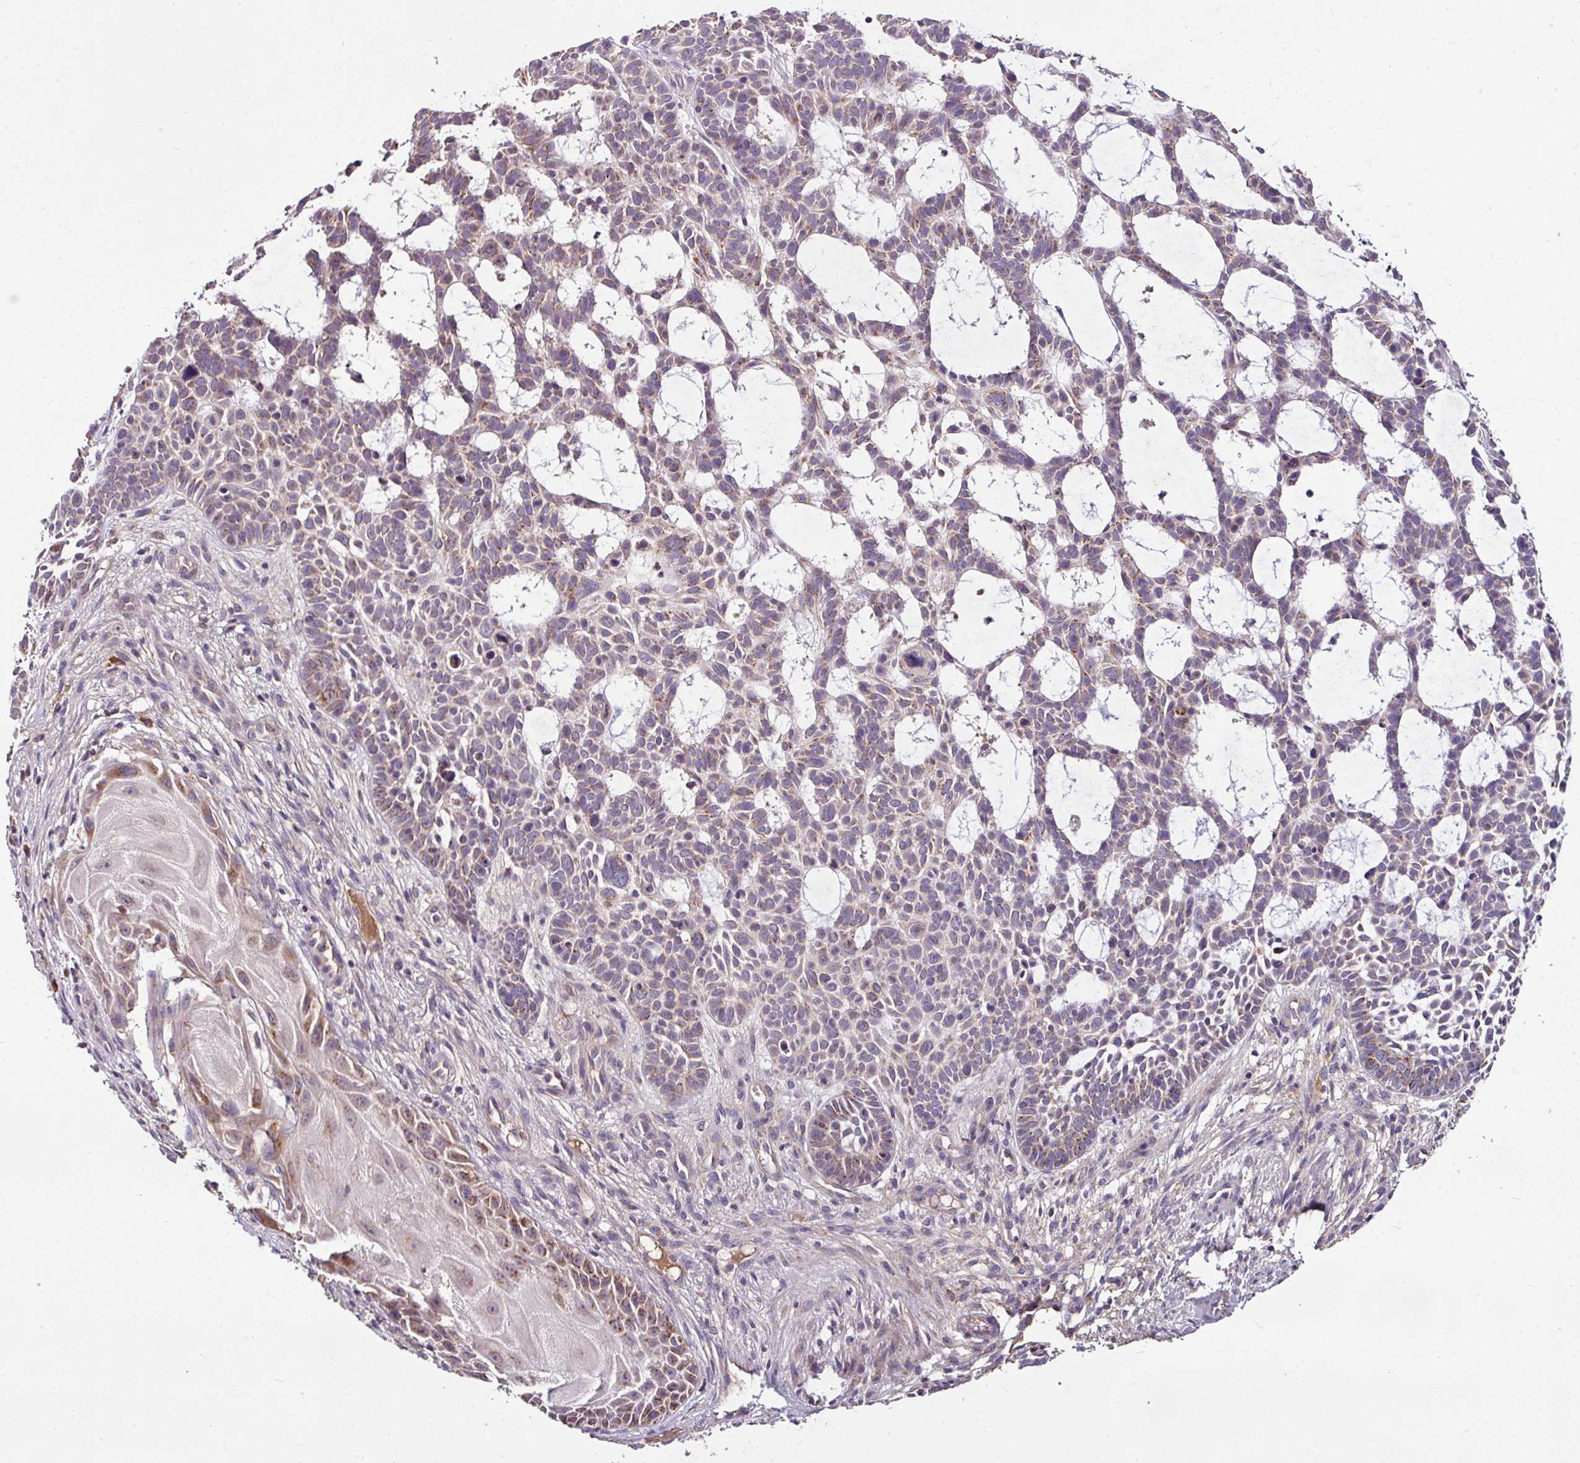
{"staining": {"intensity": "moderate", "quantity": "25%-75%", "location": "cytoplasmic/membranous"}, "tissue": "skin cancer", "cell_type": "Tumor cells", "image_type": "cancer", "snomed": [{"axis": "morphology", "description": "Basal cell carcinoma"}, {"axis": "topography", "description": "Skin"}], "caption": "Immunohistochemical staining of human skin cancer (basal cell carcinoma) reveals moderate cytoplasmic/membranous protein staining in approximately 25%-75% of tumor cells. (DAB IHC with brightfield microscopy, high magnification).", "gene": "CPD", "patient": {"sex": "male", "age": 89}}